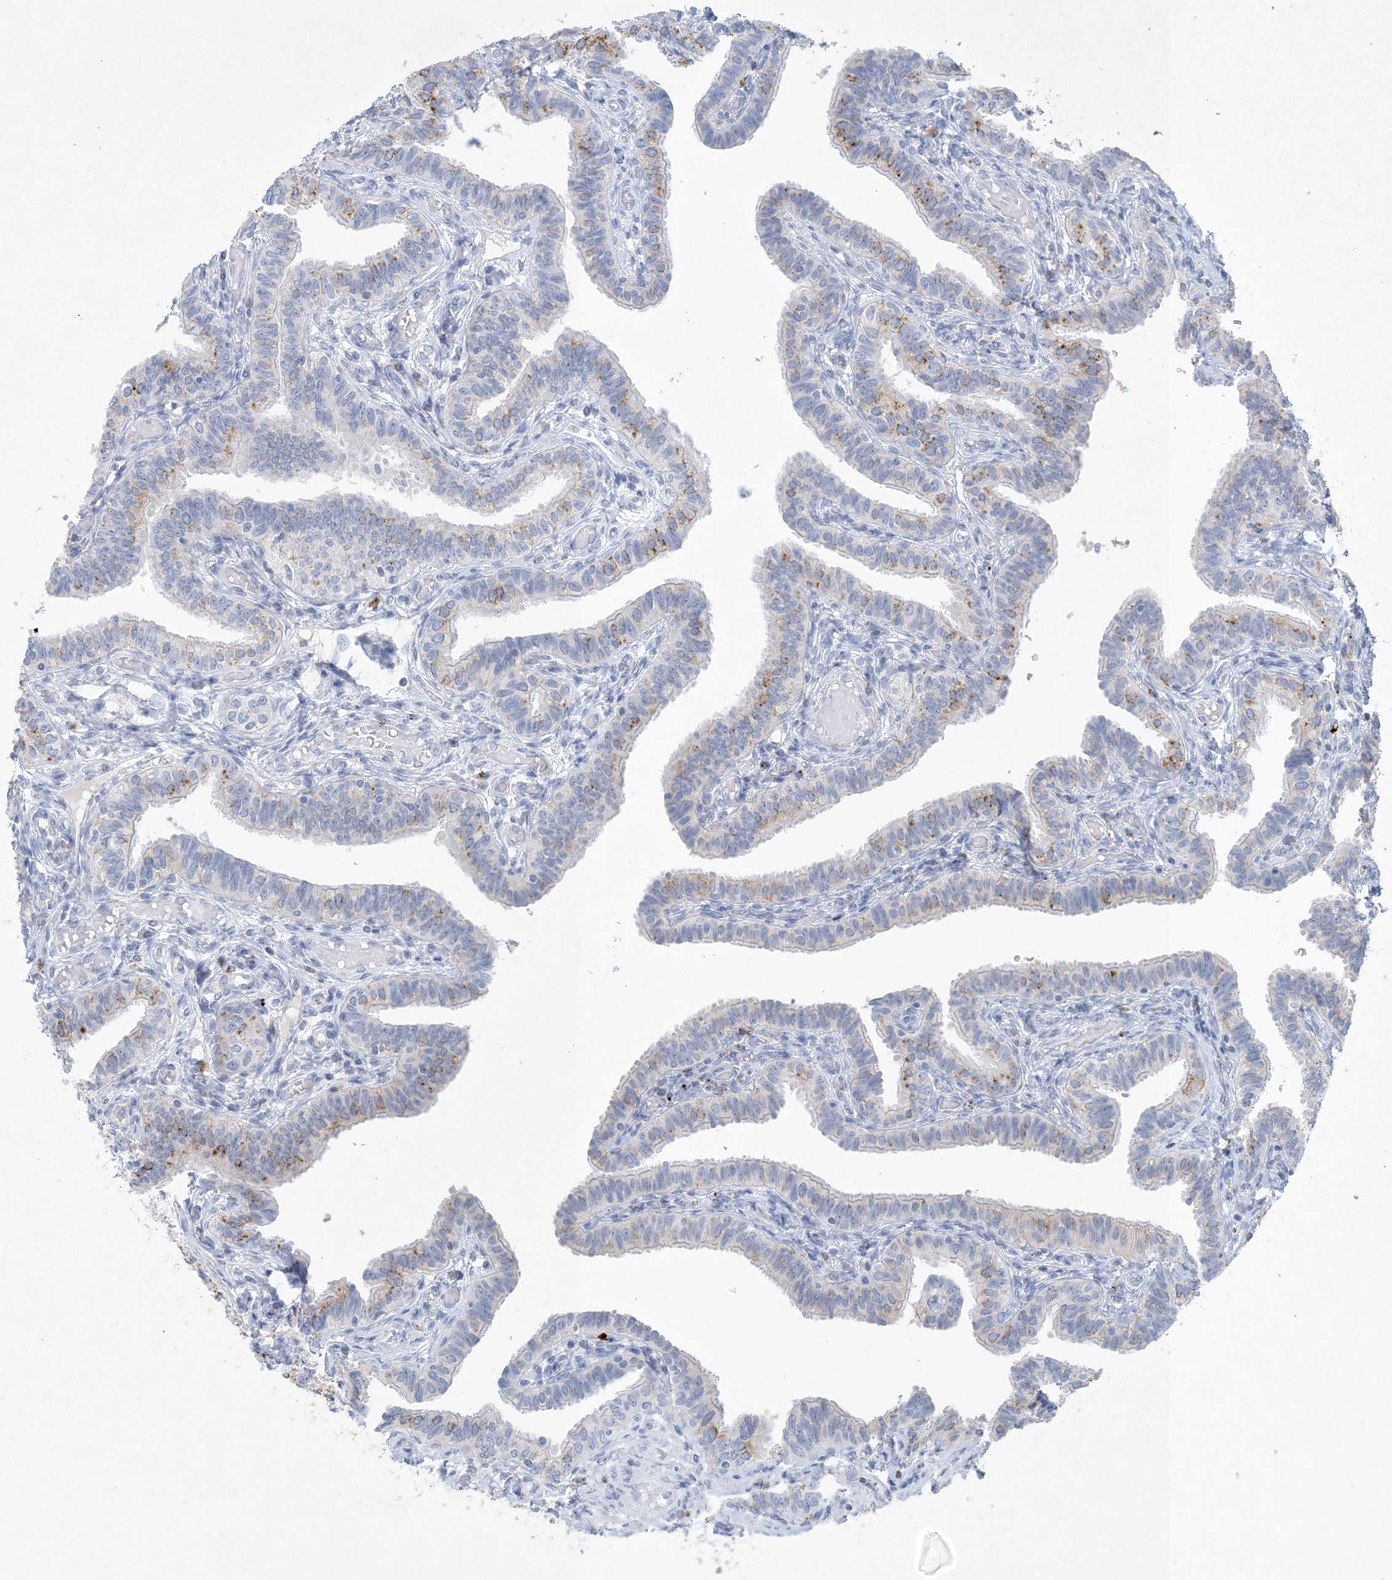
{"staining": {"intensity": "moderate", "quantity": "25%-75%", "location": "cytoplasmic/membranous"}, "tissue": "fallopian tube", "cell_type": "Glandular cells", "image_type": "normal", "snomed": [{"axis": "morphology", "description": "Normal tissue, NOS"}, {"axis": "topography", "description": "Fallopian tube"}], "caption": "Benign fallopian tube shows moderate cytoplasmic/membranous positivity in about 25%-75% of glandular cells (DAB = brown stain, brightfield microscopy at high magnification)..", "gene": "GABRG1", "patient": {"sex": "female", "age": 39}}